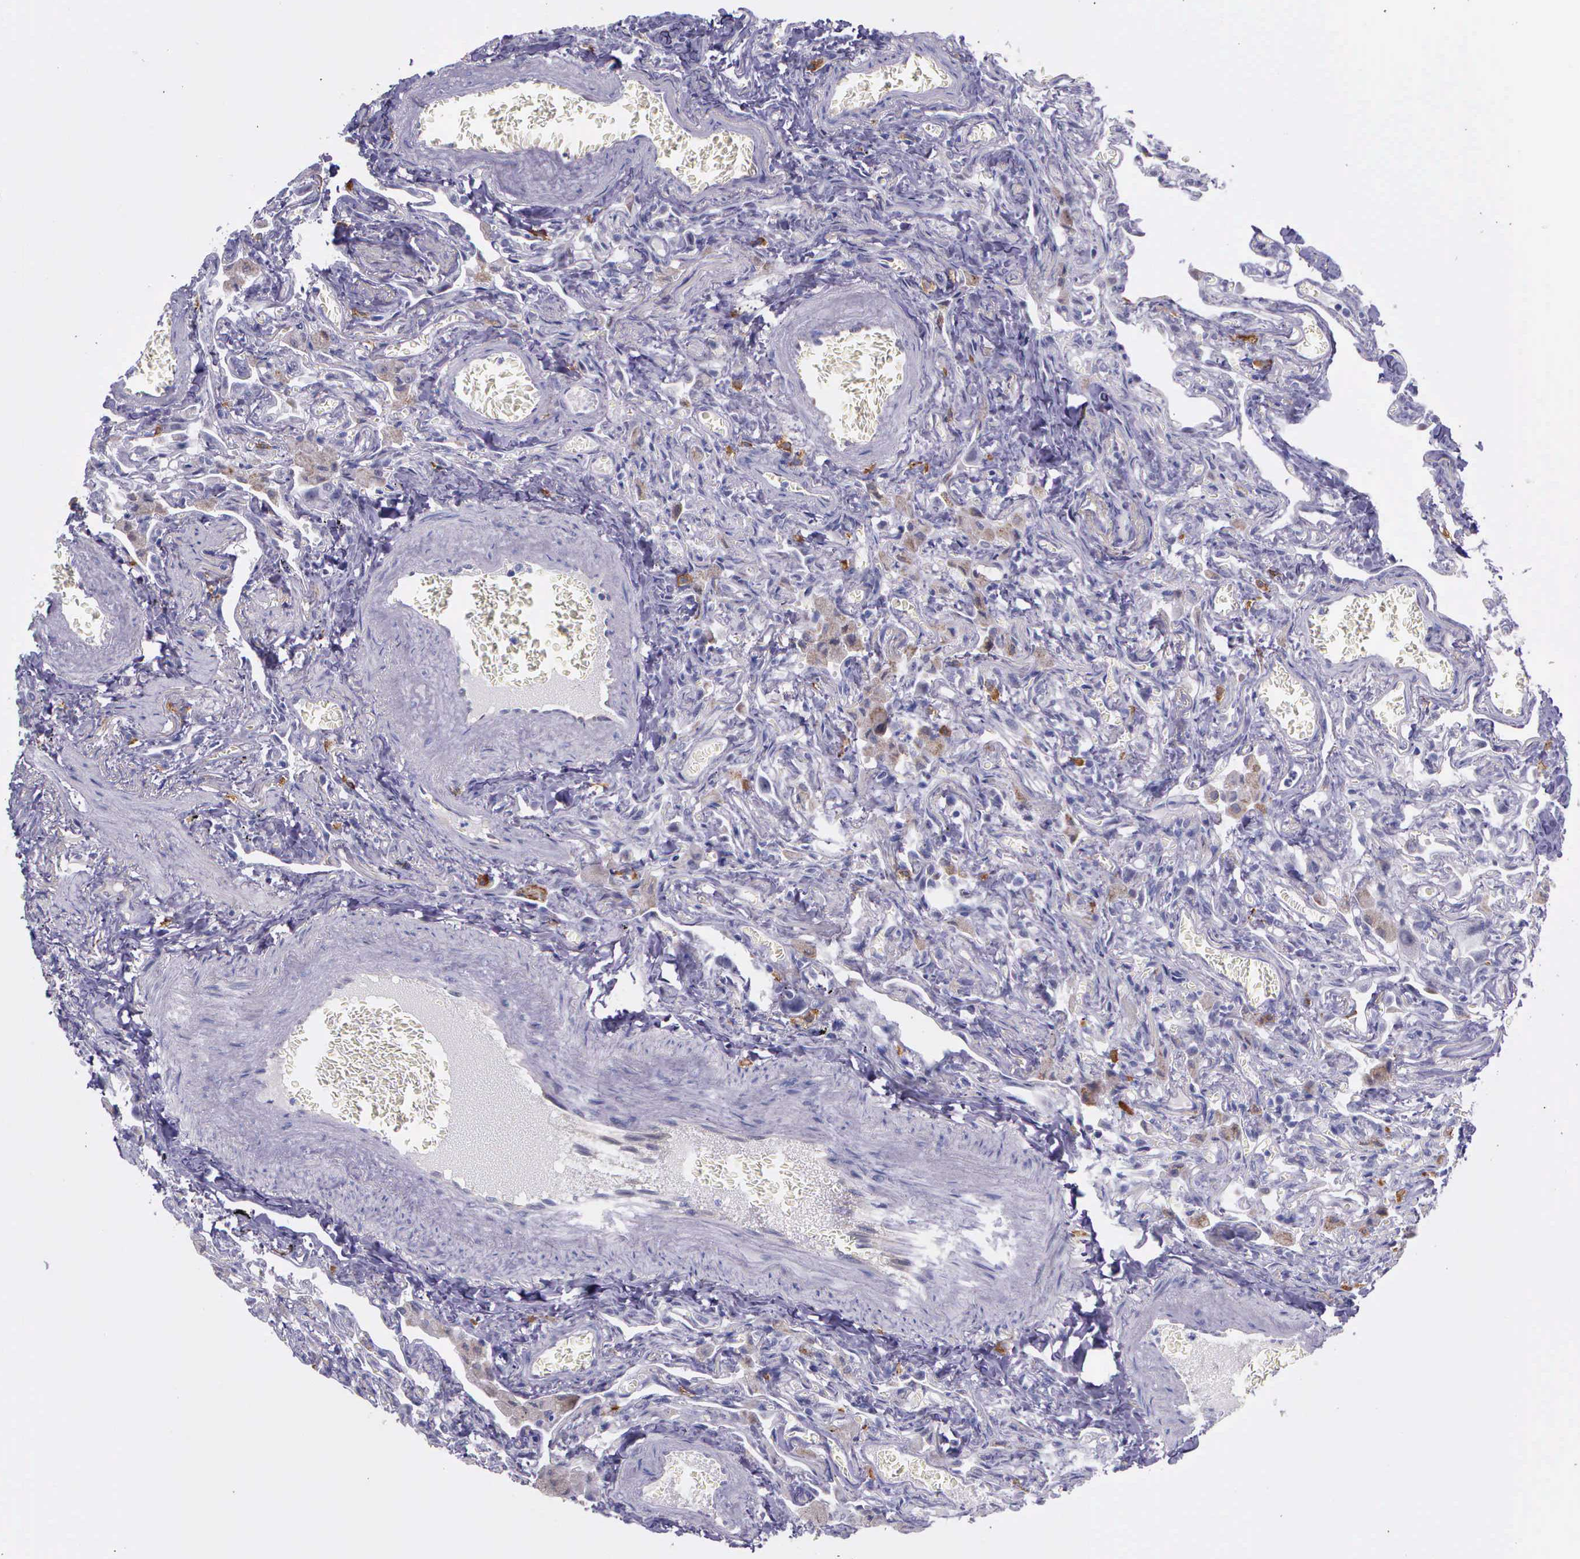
{"staining": {"intensity": "negative", "quantity": "none", "location": "none"}, "tissue": "lung", "cell_type": "Alveolar cells", "image_type": "normal", "snomed": [{"axis": "morphology", "description": "Normal tissue, NOS"}, {"axis": "topography", "description": "Lung"}], "caption": "DAB immunohistochemical staining of benign lung displays no significant positivity in alveolar cells.", "gene": "AHNAK2", "patient": {"sex": "male", "age": 73}}